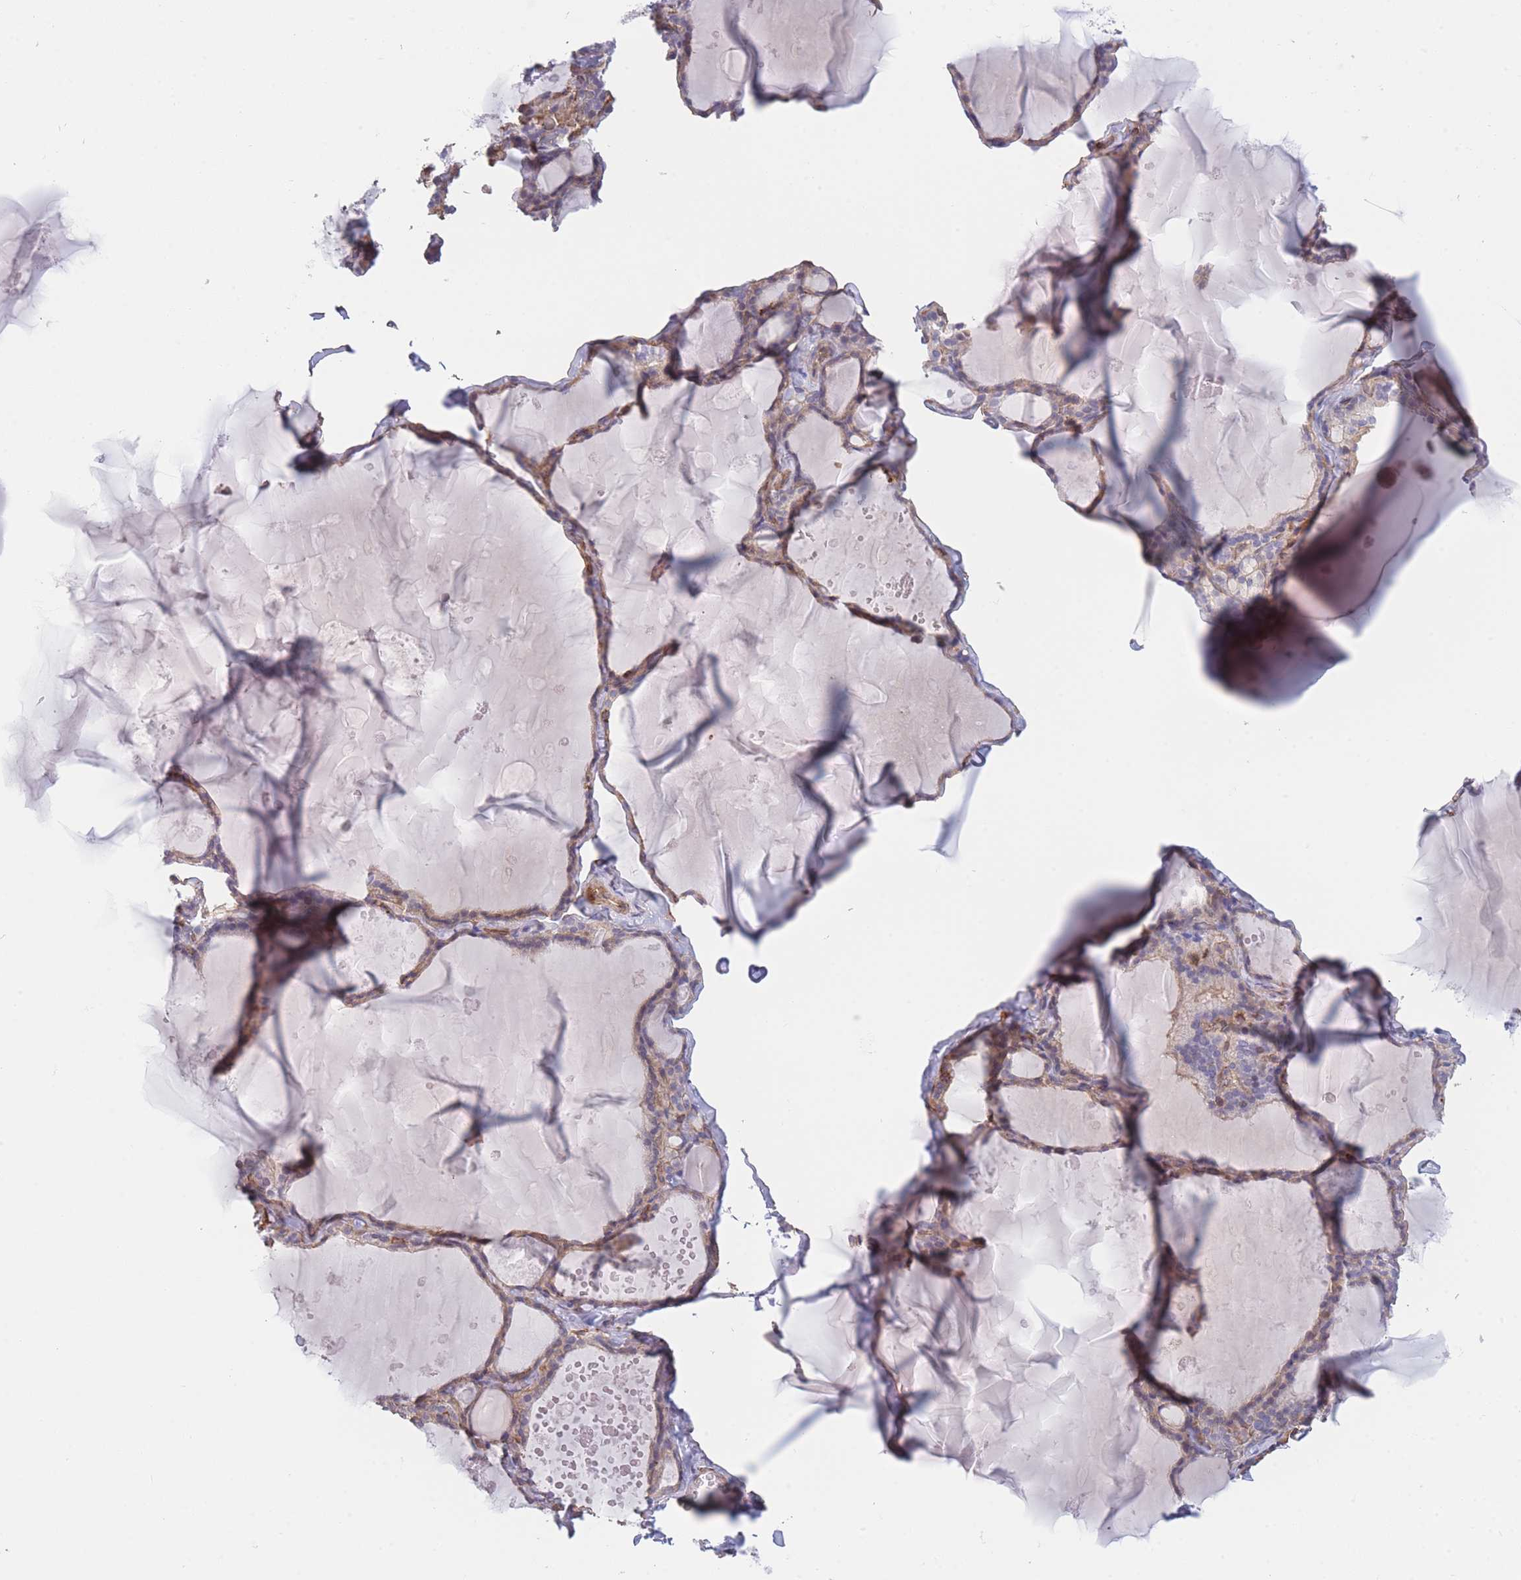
{"staining": {"intensity": "weak", "quantity": "25%-75%", "location": "cytoplasmic/membranous"}, "tissue": "thyroid gland", "cell_type": "Glandular cells", "image_type": "normal", "snomed": [{"axis": "morphology", "description": "Normal tissue, NOS"}, {"axis": "topography", "description": "Thyroid gland"}], "caption": "The image demonstrates a brown stain indicating the presence of a protein in the cytoplasmic/membranous of glandular cells in thyroid gland. The protein is stained brown, and the nuclei are stained in blue (DAB IHC with brightfield microscopy, high magnification).", "gene": "CDC25B", "patient": {"sex": "male", "age": 56}}